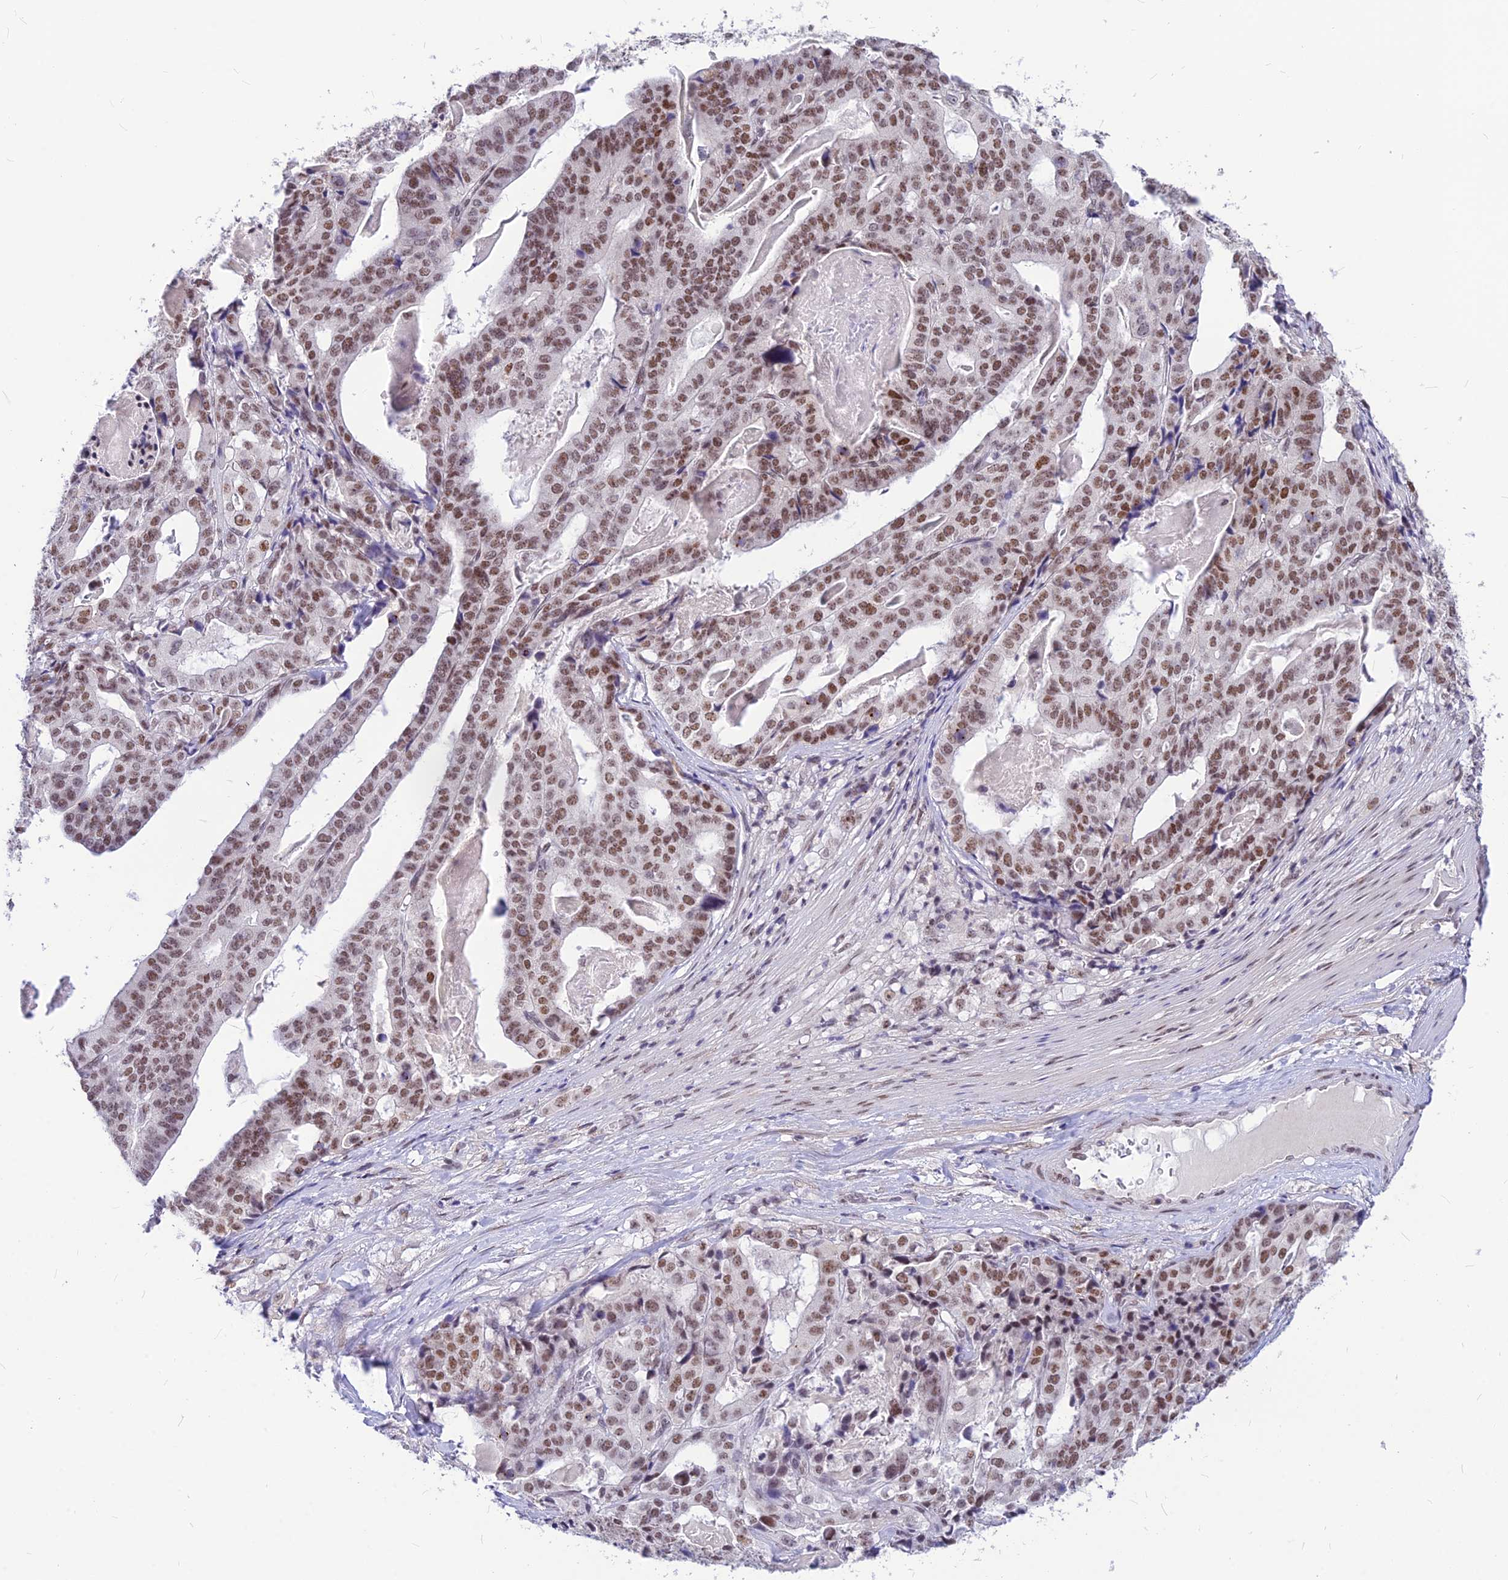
{"staining": {"intensity": "moderate", "quantity": ">75%", "location": "nuclear"}, "tissue": "stomach cancer", "cell_type": "Tumor cells", "image_type": "cancer", "snomed": [{"axis": "morphology", "description": "Adenocarcinoma, NOS"}, {"axis": "topography", "description": "Stomach"}], "caption": "Human stomach cancer stained with a protein marker shows moderate staining in tumor cells.", "gene": "KCTD13", "patient": {"sex": "male", "age": 48}}